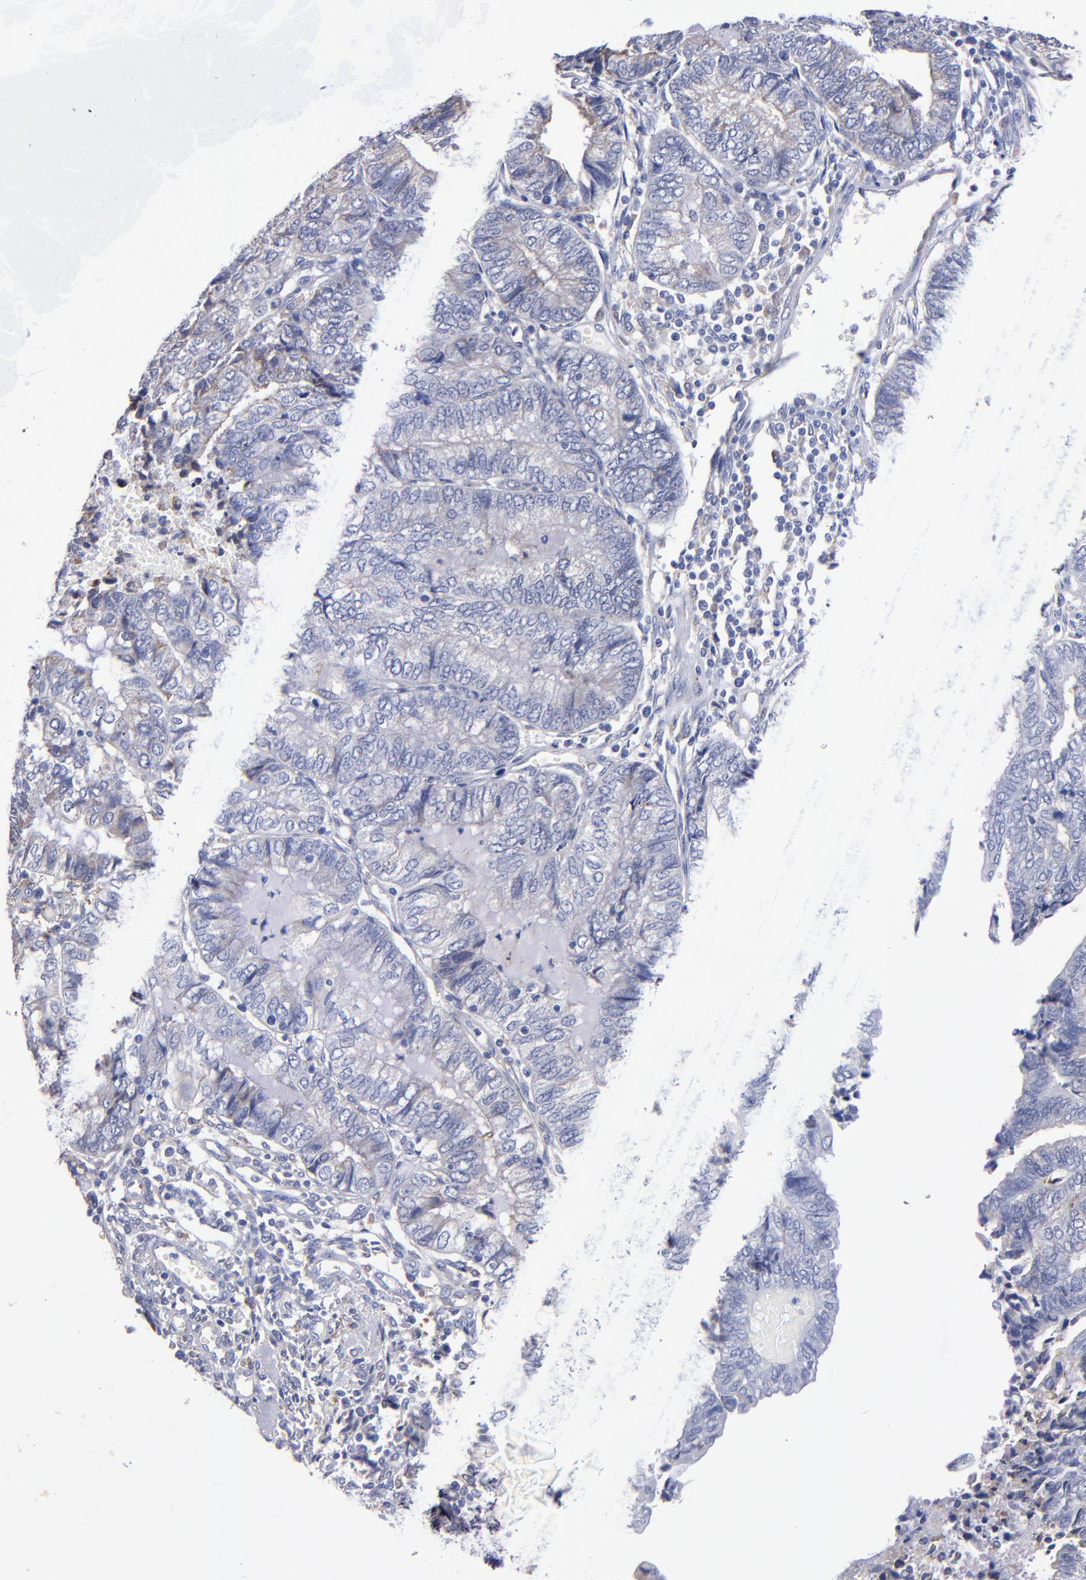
{"staining": {"intensity": "weak", "quantity": "<25%", "location": "cytoplasmic/membranous"}, "tissue": "endometrial cancer", "cell_type": "Tumor cells", "image_type": "cancer", "snomed": [{"axis": "morphology", "description": "Adenocarcinoma, NOS"}, {"axis": "topography", "description": "Uterus"}, {"axis": "topography", "description": "Endometrium"}], "caption": "This is a histopathology image of IHC staining of adenocarcinoma (endometrial), which shows no expression in tumor cells. Brightfield microscopy of immunohistochemistry (IHC) stained with DAB (3,3'-diaminobenzidine) (brown) and hematoxylin (blue), captured at high magnification.", "gene": "MFGE8", "patient": {"sex": "female", "age": 70}}